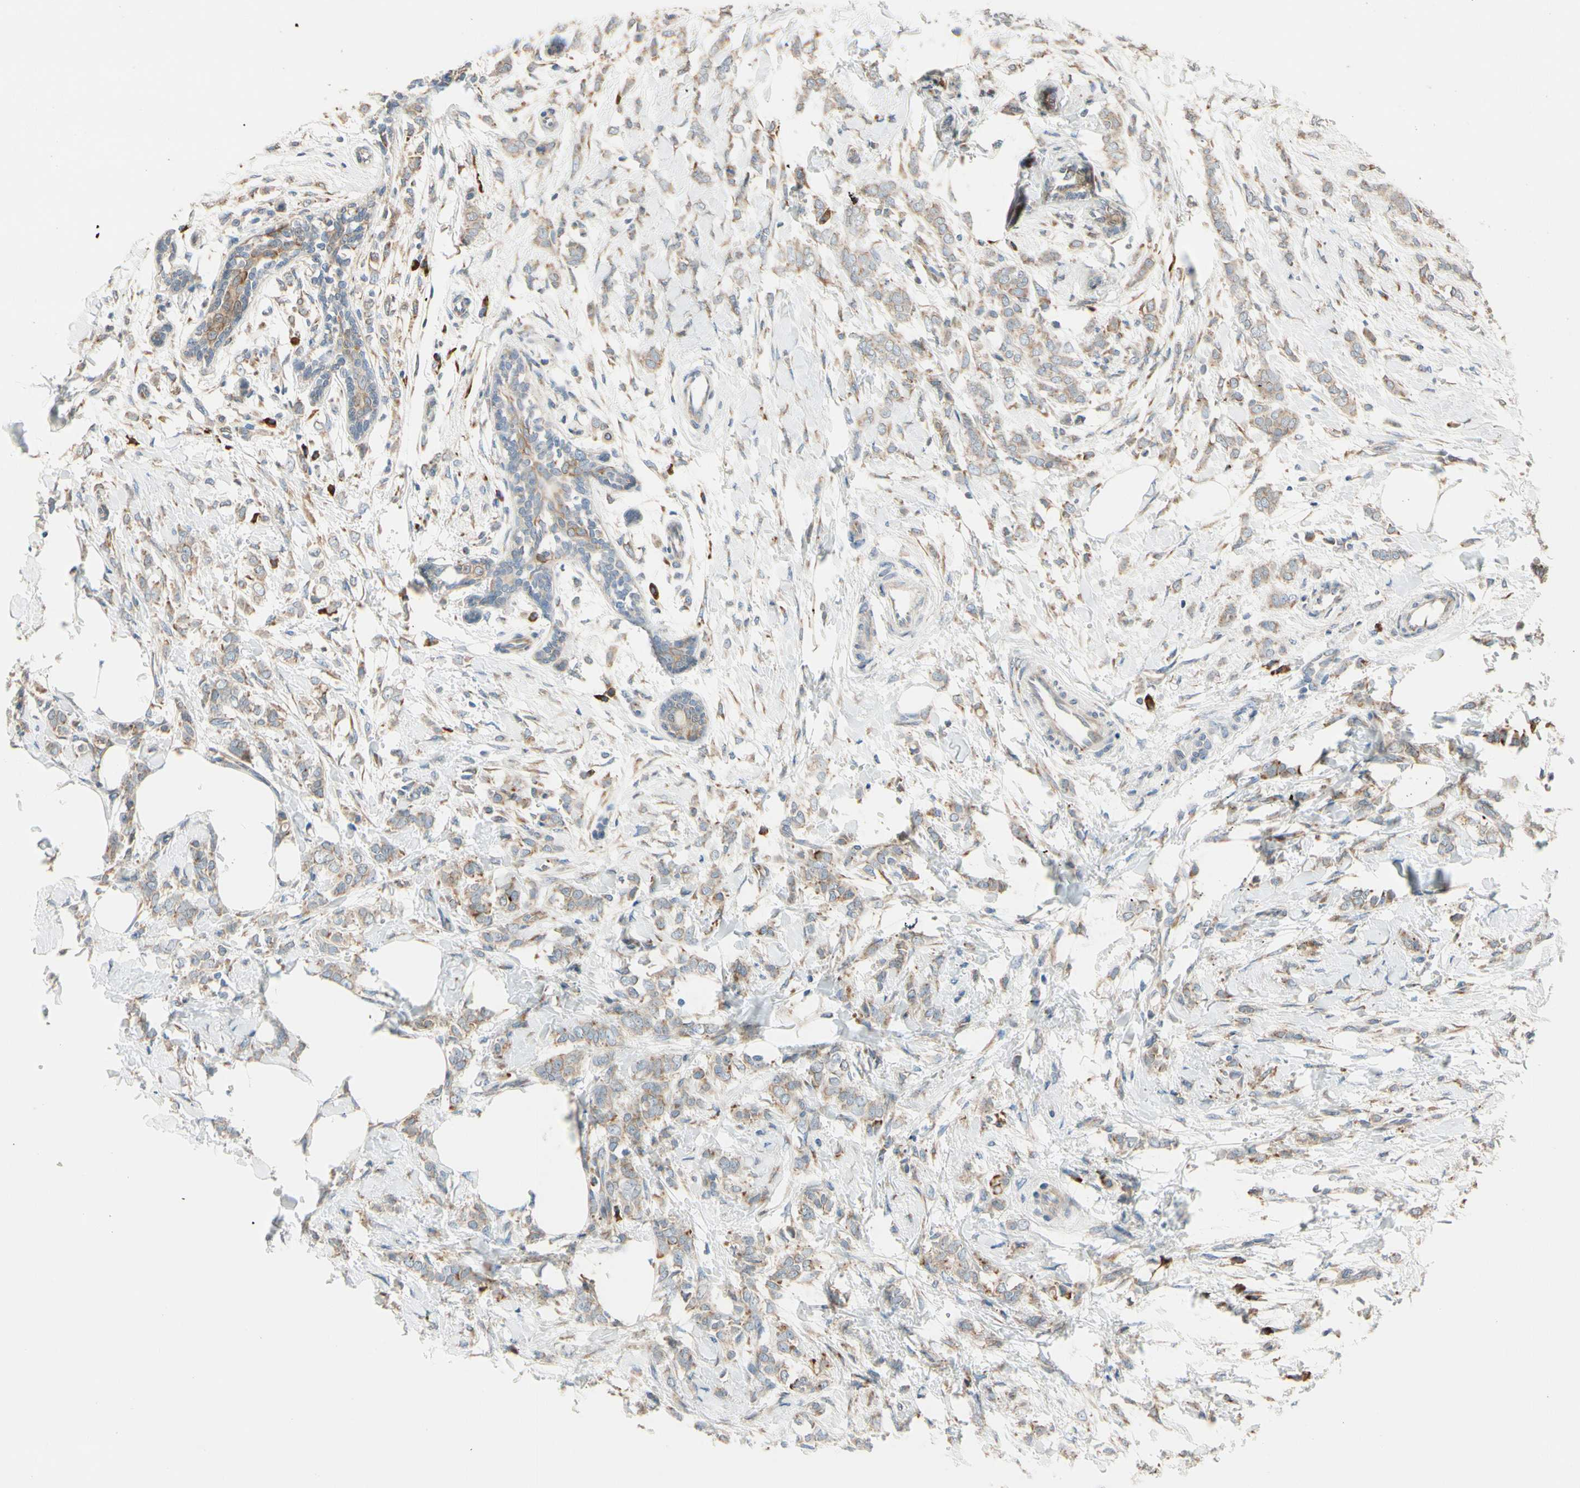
{"staining": {"intensity": "weak", "quantity": ">75%", "location": "cytoplasmic/membranous"}, "tissue": "breast cancer", "cell_type": "Tumor cells", "image_type": "cancer", "snomed": [{"axis": "morphology", "description": "Lobular carcinoma, in situ"}, {"axis": "morphology", "description": "Lobular carcinoma"}, {"axis": "topography", "description": "Breast"}], "caption": "Breast lobular carcinoma in situ tissue shows weak cytoplasmic/membranous positivity in about >75% of tumor cells", "gene": "RPN2", "patient": {"sex": "female", "age": 41}}